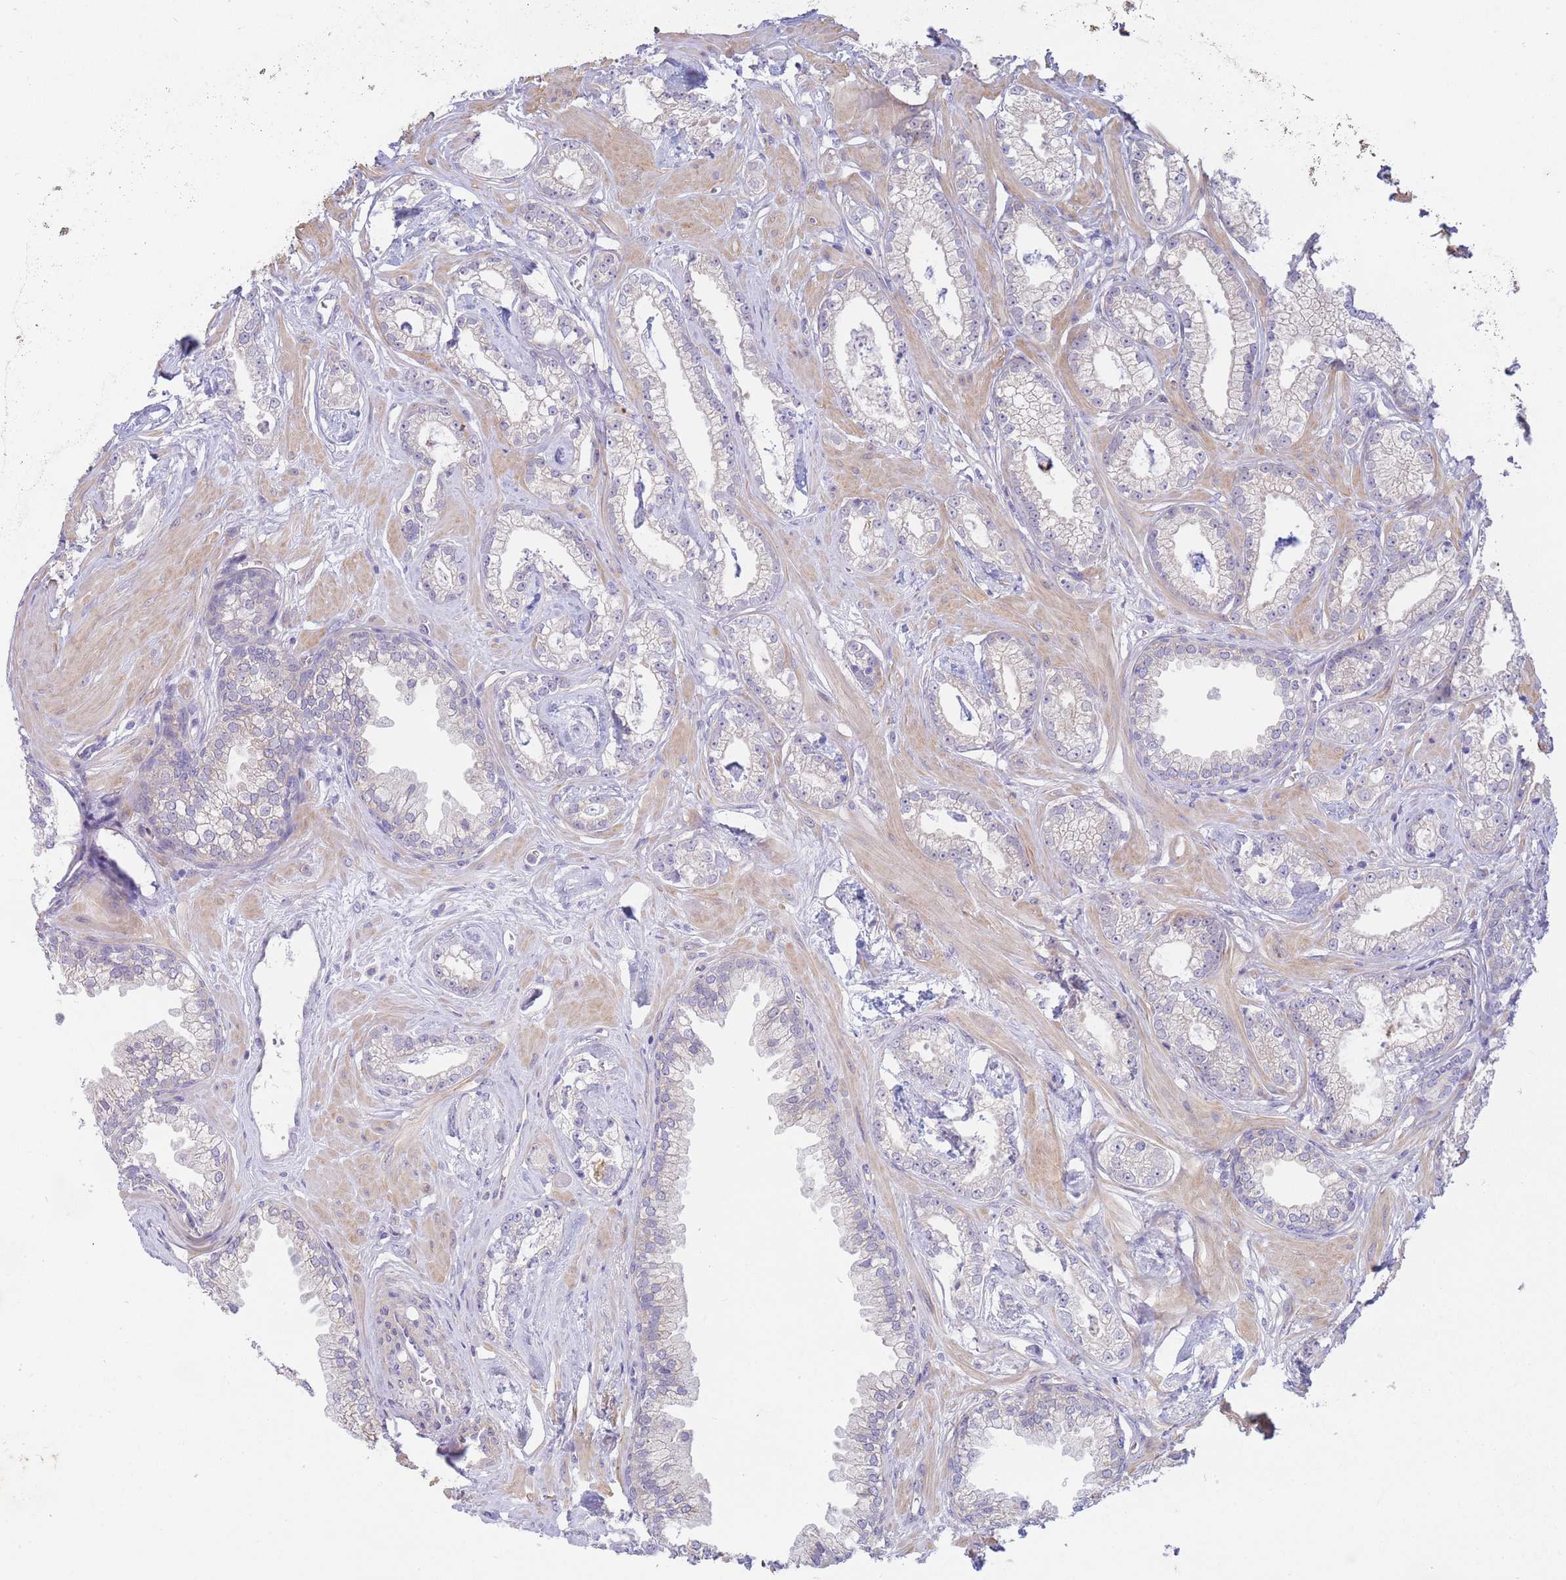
{"staining": {"intensity": "negative", "quantity": "none", "location": "none"}, "tissue": "prostate cancer", "cell_type": "Tumor cells", "image_type": "cancer", "snomed": [{"axis": "morphology", "description": "Adenocarcinoma, Low grade"}, {"axis": "topography", "description": "Prostate"}], "caption": "Immunohistochemistry of adenocarcinoma (low-grade) (prostate) exhibits no staining in tumor cells.", "gene": "SUGT1", "patient": {"sex": "male", "age": 60}}